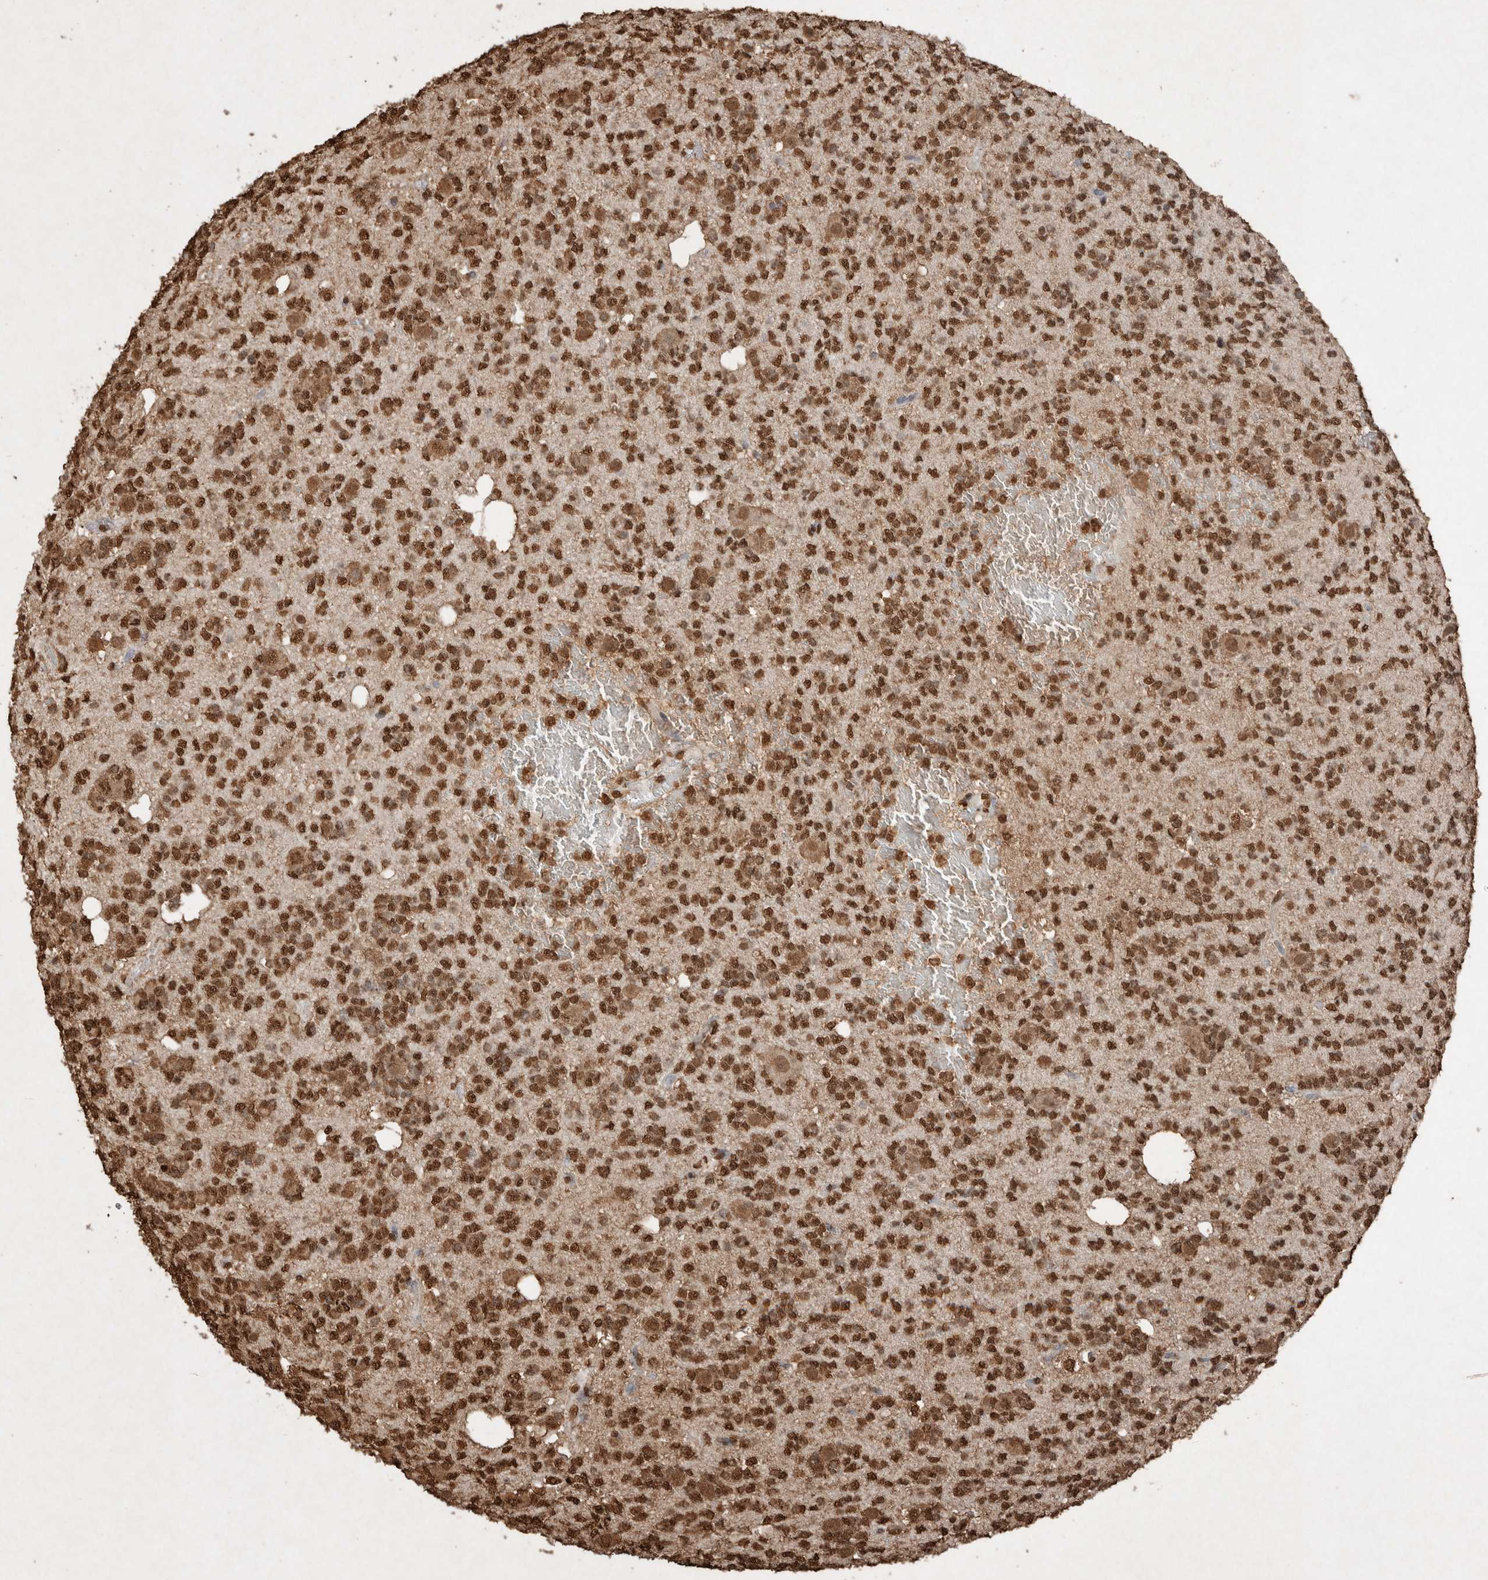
{"staining": {"intensity": "strong", "quantity": ">75%", "location": "cytoplasmic/membranous,nuclear"}, "tissue": "glioma", "cell_type": "Tumor cells", "image_type": "cancer", "snomed": [{"axis": "morphology", "description": "Glioma, malignant, Low grade"}, {"axis": "topography", "description": "Brain"}], "caption": "This micrograph exhibits IHC staining of human malignant glioma (low-grade), with high strong cytoplasmic/membranous and nuclear positivity in approximately >75% of tumor cells.", "gene": "FSTL3", "patient": {"sex": "male", "age": 38}}